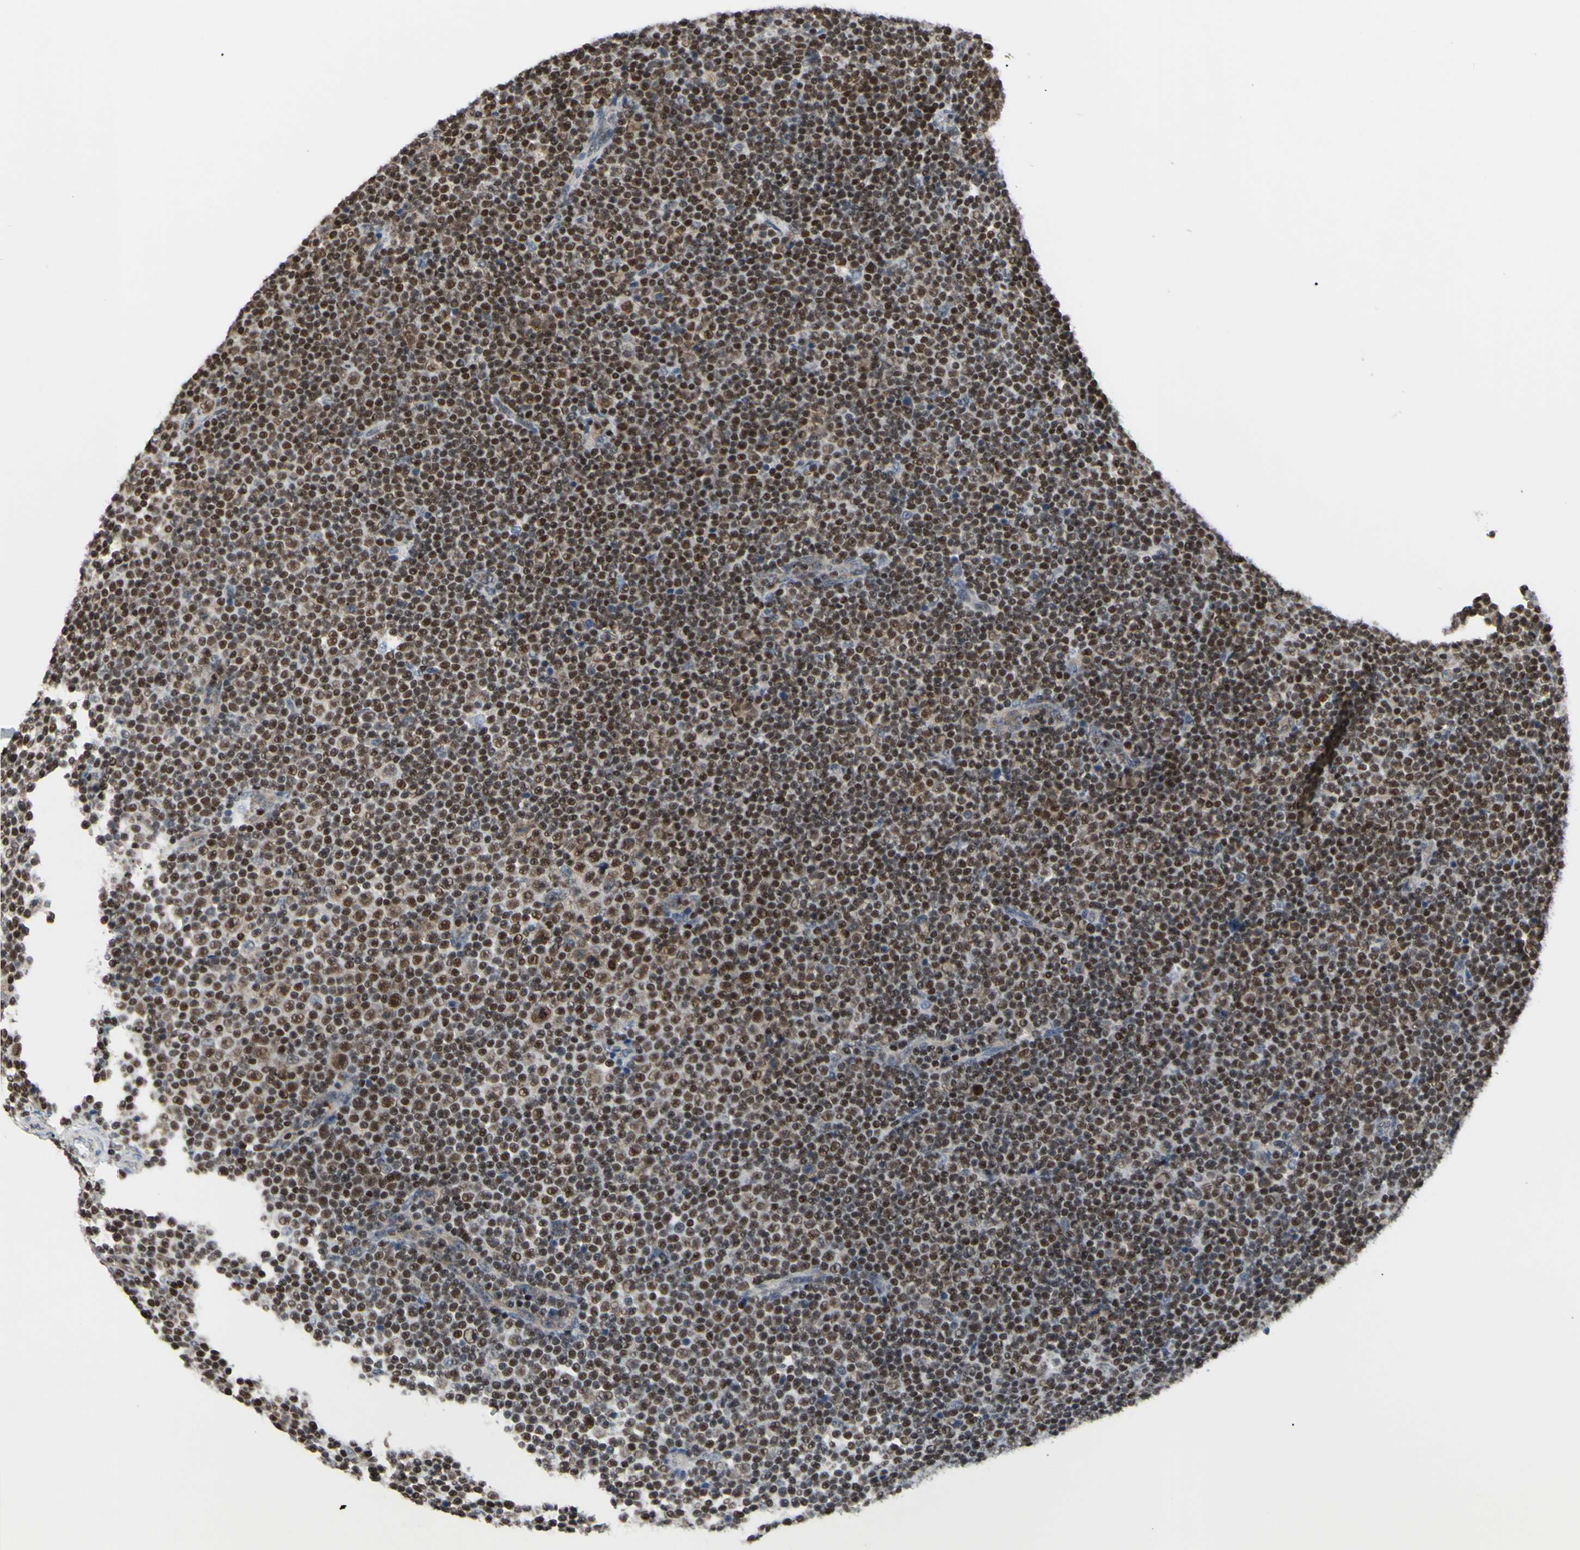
{"staining": {"intensity": "moderate", "quantity": ">75%", "location": "cytoplasmic/membranous,nuclear"}, "tissue": "lymphoma", "cell_type": "Tumor cells", "image_type": "cancer", "snomed": [{"axis": "morphology", "description": "Malignant lymphoma, non-Hodgkin's type, Low grade"}, {"axis": "topography", "description": "Lymph node"}], "caption": "Approximately >75% of tumor cells in malignant lymphoma, non-Hodgkin's type (low-grade) exhibit moderate cytoplasmic/membranous and nuclear protein expression as visualized by brown immunohistochemical staining.", "gene": "SP4", "patient": {"sex": "female", "age": 67}}